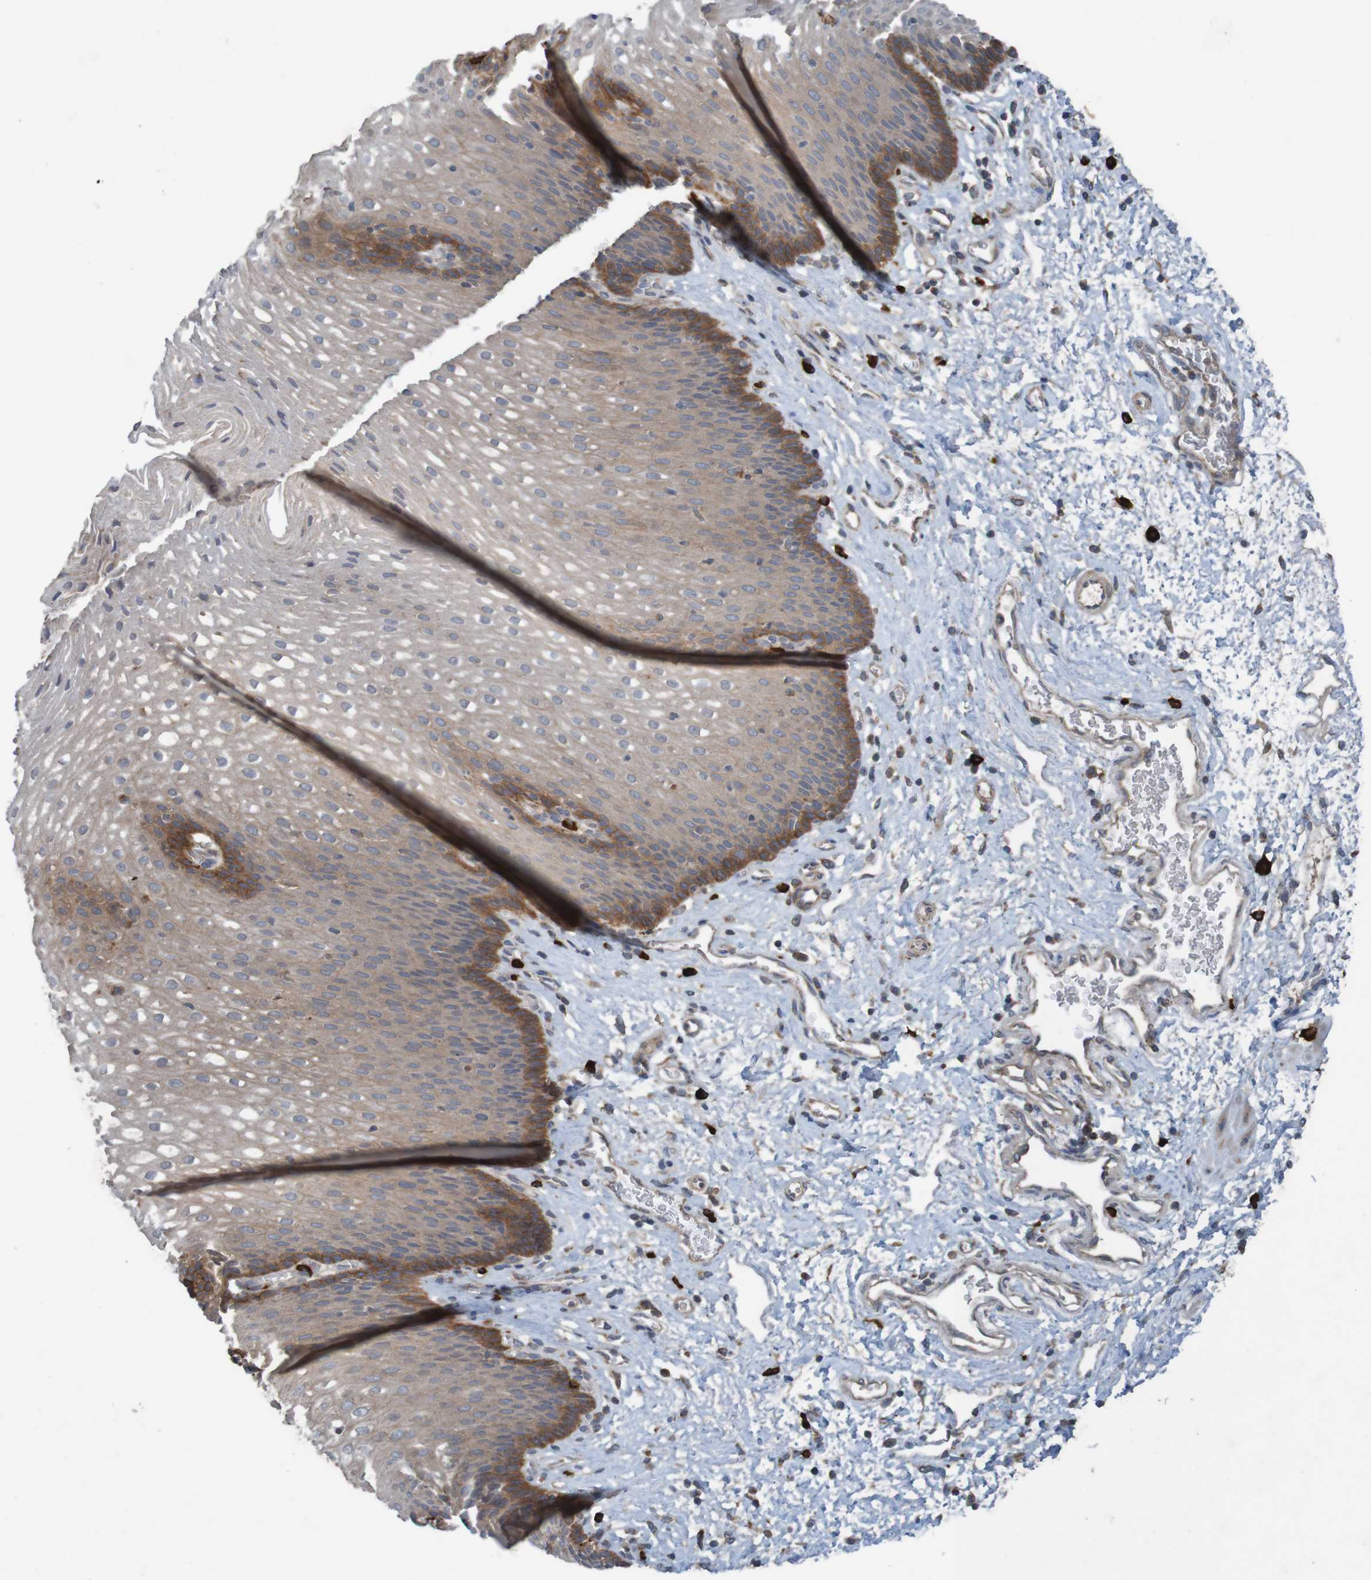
{"staining": {"intensity": "moderate", "quantity": ">75%", "location": "cytoplasmic/membranous"}, "tissue": "esophagus", "cell_type": "Squamous epithelial cells", "image_type": "normal", "snomed": [{"axis": "morphology", "description": "Normal tissue, NOS"}, {"axis": "topography", "description": "Esophagus"}], "caption": "Protein staining by immunohistochemistry demonstrates moderate cytoplasmic/membranous expression in about >75% of squamous epithelial cells in benign esophagus.", "gene": "B3GAT2", "patient": {"sex": "male", "age": 48}}